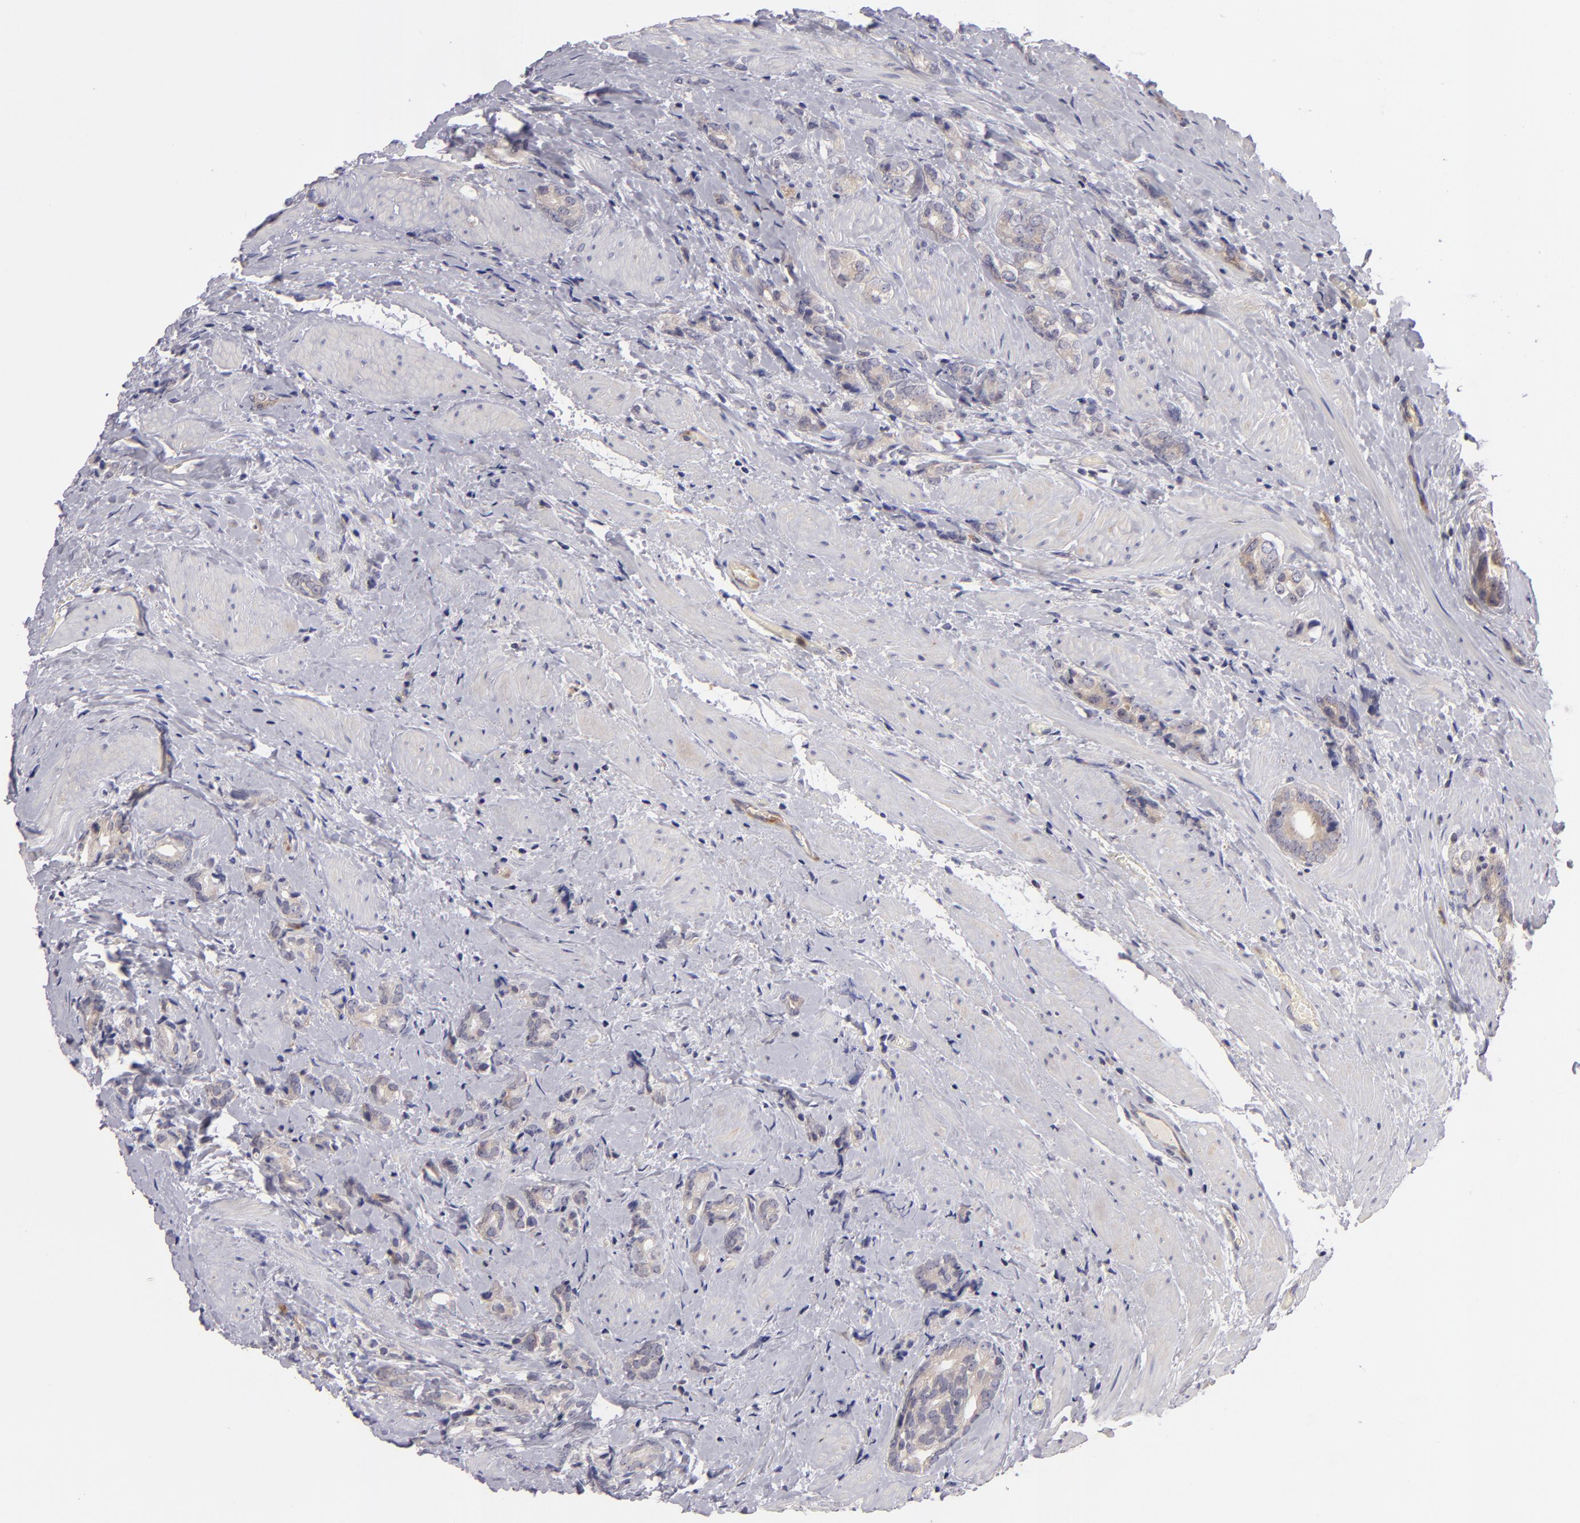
{"staining": {"intensity": "moderate", "quantity": ">75%", "location": "none"}, "tissue": "prostate cancer", "cell_type": "Tumor cells", "image_type": "cancer", "snomed": [{"axis": "morphology", "description": "Adenocarcinoma, Medium grade"}, {"axis": "topography", "description": "Prostate"}], "caption": "Prostate cancer stained with immunohistochemistry shows moderate None expression in about >75% of tumor cells.", "gene": "MMP10", "patient": {"sex": "male", "age": 59}}